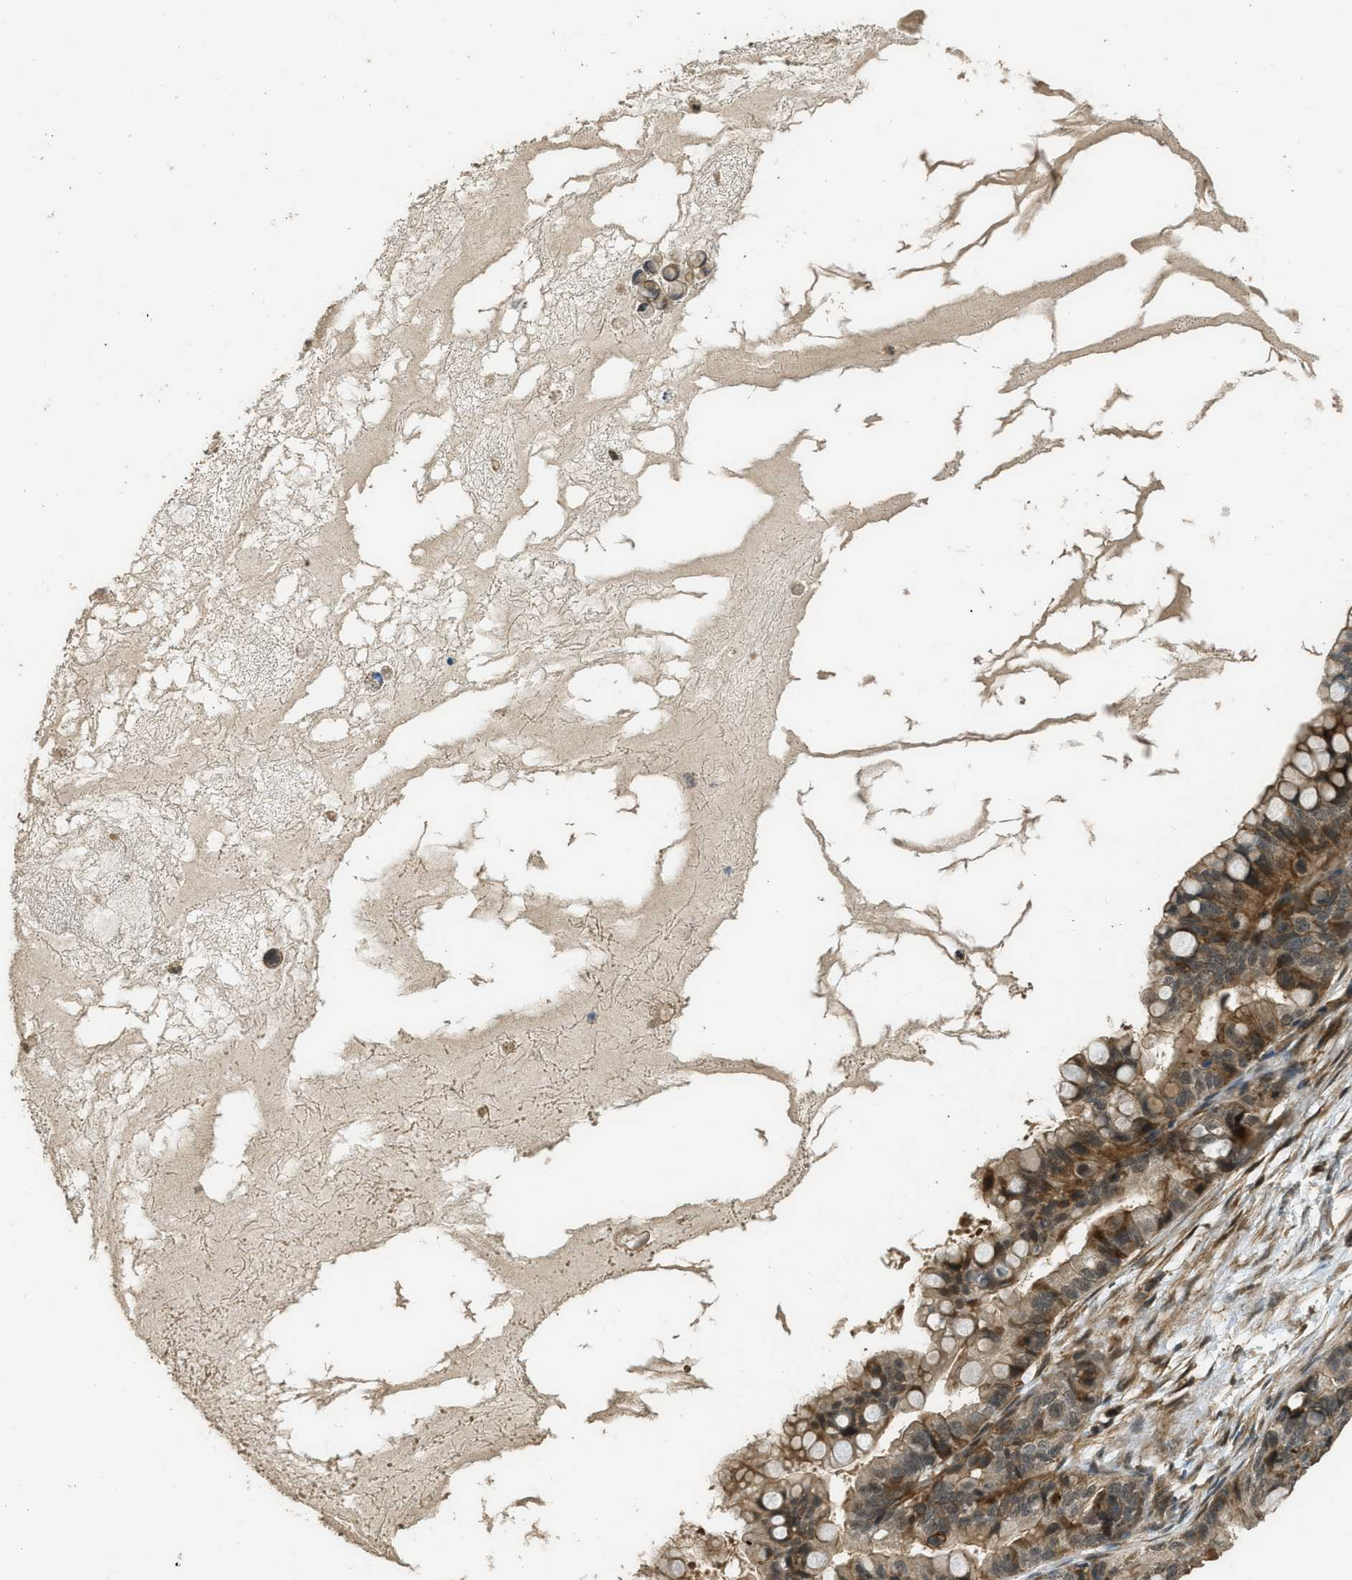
{"staining": {"intensity": "moderate", "quantity": ">75%", "location": "cytoplasmic/membranous,nuclear"}, "tissue": "ovarian cancer", "cell_type": "Tumor cells", "image_type": "cancer", "snomed": [{"axis": "morphology", "description": "Cystadenocarcinoma, mucinous, NOS"}, {"axis": "topography", "description": "Ovary"}], "caption": "An immunohistochemistry (IHC) micrograph of tumor tissue is shown. Protein staining in brown highlights moderate cytoplasmic/membranous and nuclear positivity in ovarian cancer within tumor cells.", "gene": "PPP6R3", "patient": {"sex": "female", "age": 80}}